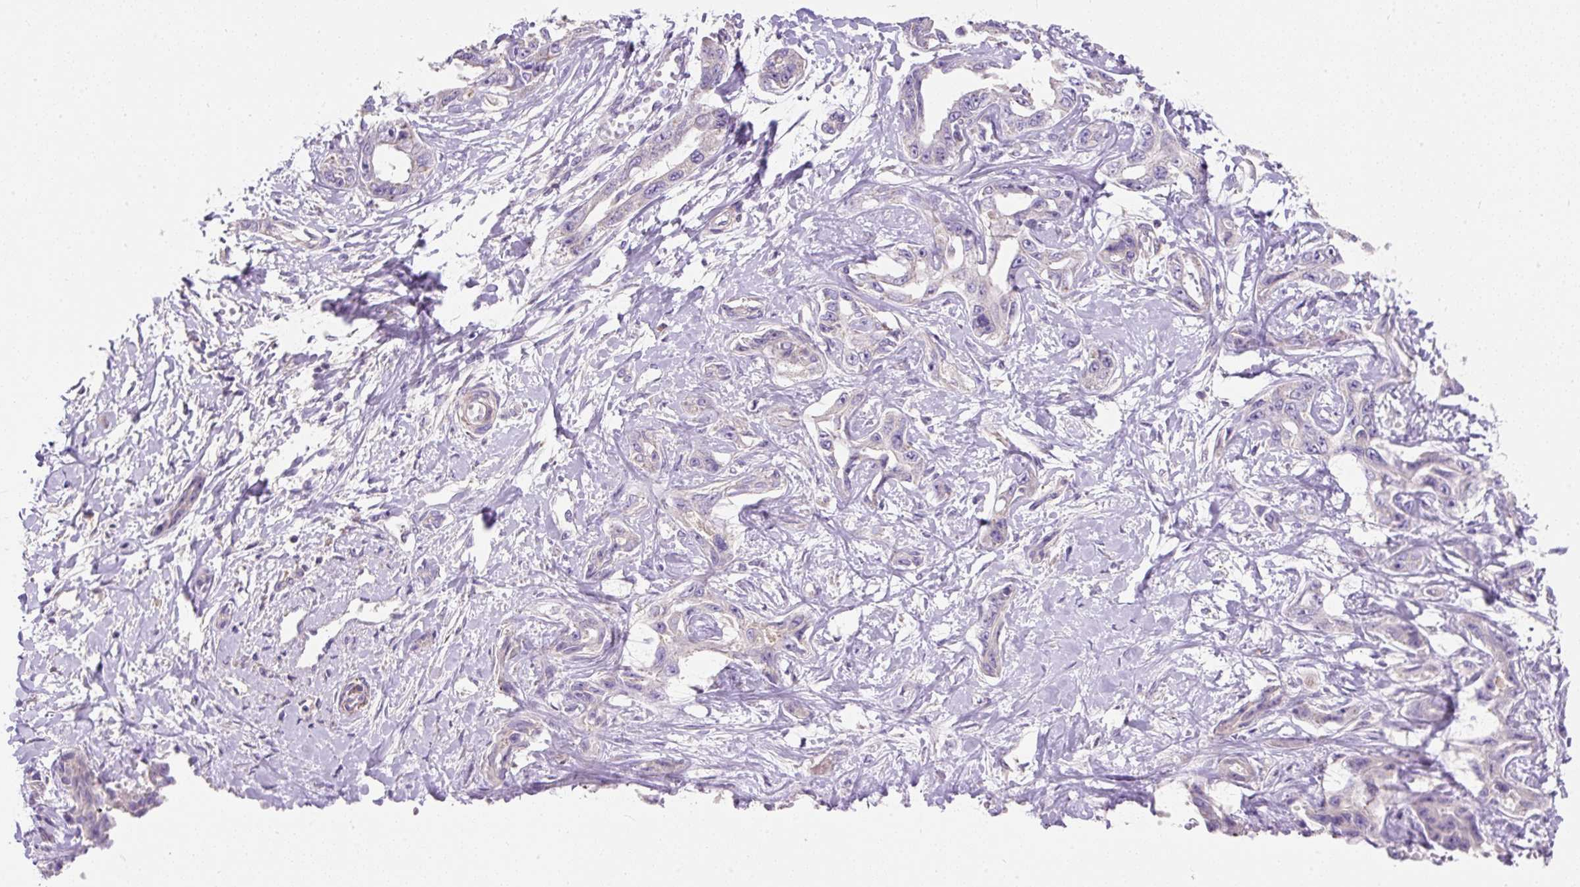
{"staining": {"intensity": "negative", "quantity": "none", "location": "none"}, "tissue": "liver cancer", "cell_type": "Tumor cells", "image_type": "cancer", "snomed": [{"axis": "morphology", "description": "Cholangiocarcinoma"}, {"axis": "topography", "description": "Liver"}], "caption": "Tumor cells show no significant protein staining in liver cancer (cholangiocarcinoma). (DAB (3,3'-diaminobenzidine) immunohistochemistry, high magnification).", "gene": "SUSD5", "patient": {"sex": "male", "age": 59}}